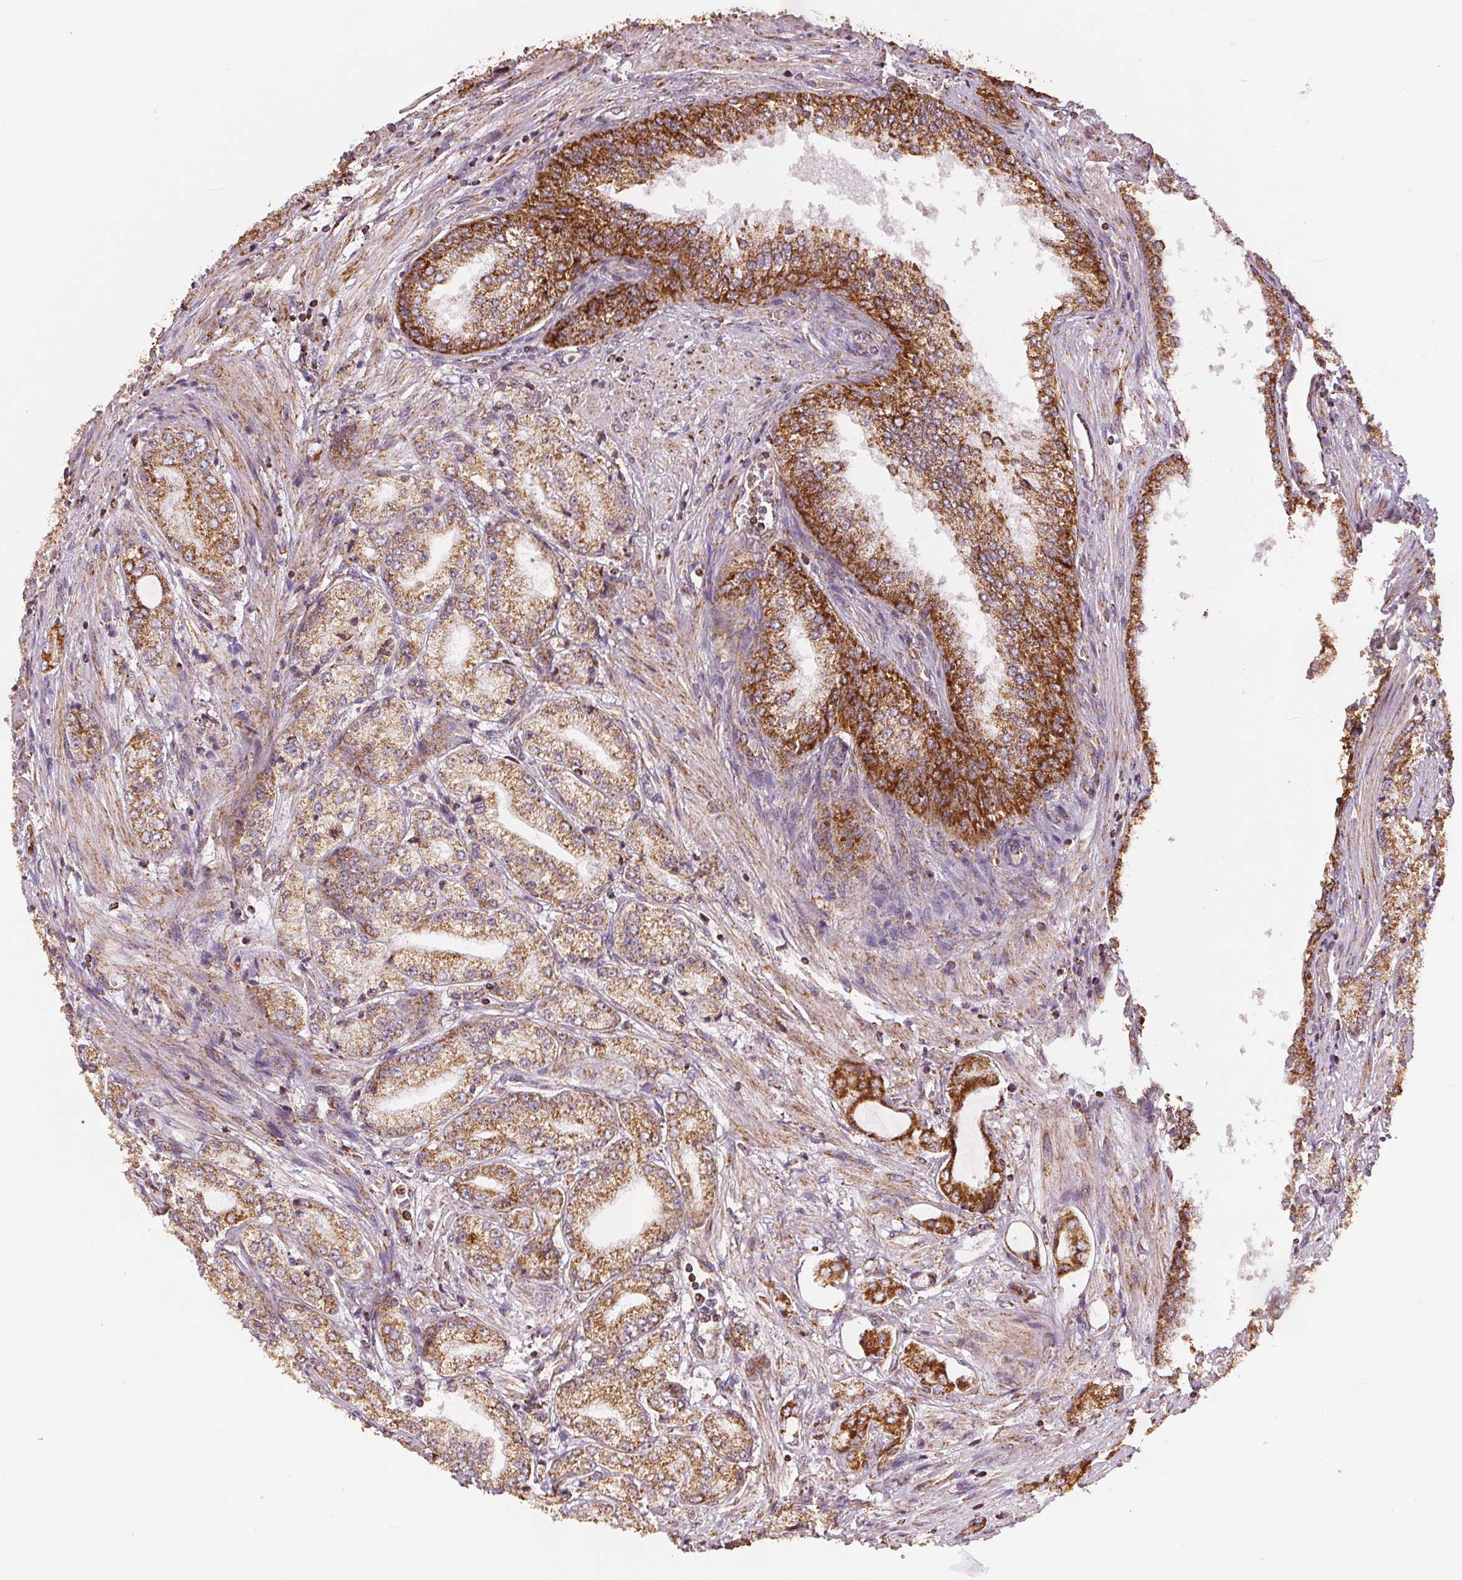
{"staining": {"intensity": "moderate", "quantity": "25%-75%", "location": "cytoplasmic/membranous"}, "tissue": "prostate cancer", "cell_type": "Tumor cells", "image_type": "cancer", "snomed": [{"axis": "morphology", "description": "Adenocarcinoma, NOS"}, {"axis": "topography", "description": "Prostate"}], "caption": "Prostate cancer was stained to show a protein in brown. There is medium levels of moderate cytoplasmic/membranous positivity in about 25%-75% of tumor cells.", "gene": "SDHB", "patient": {"sex": "male", "age": 63}}